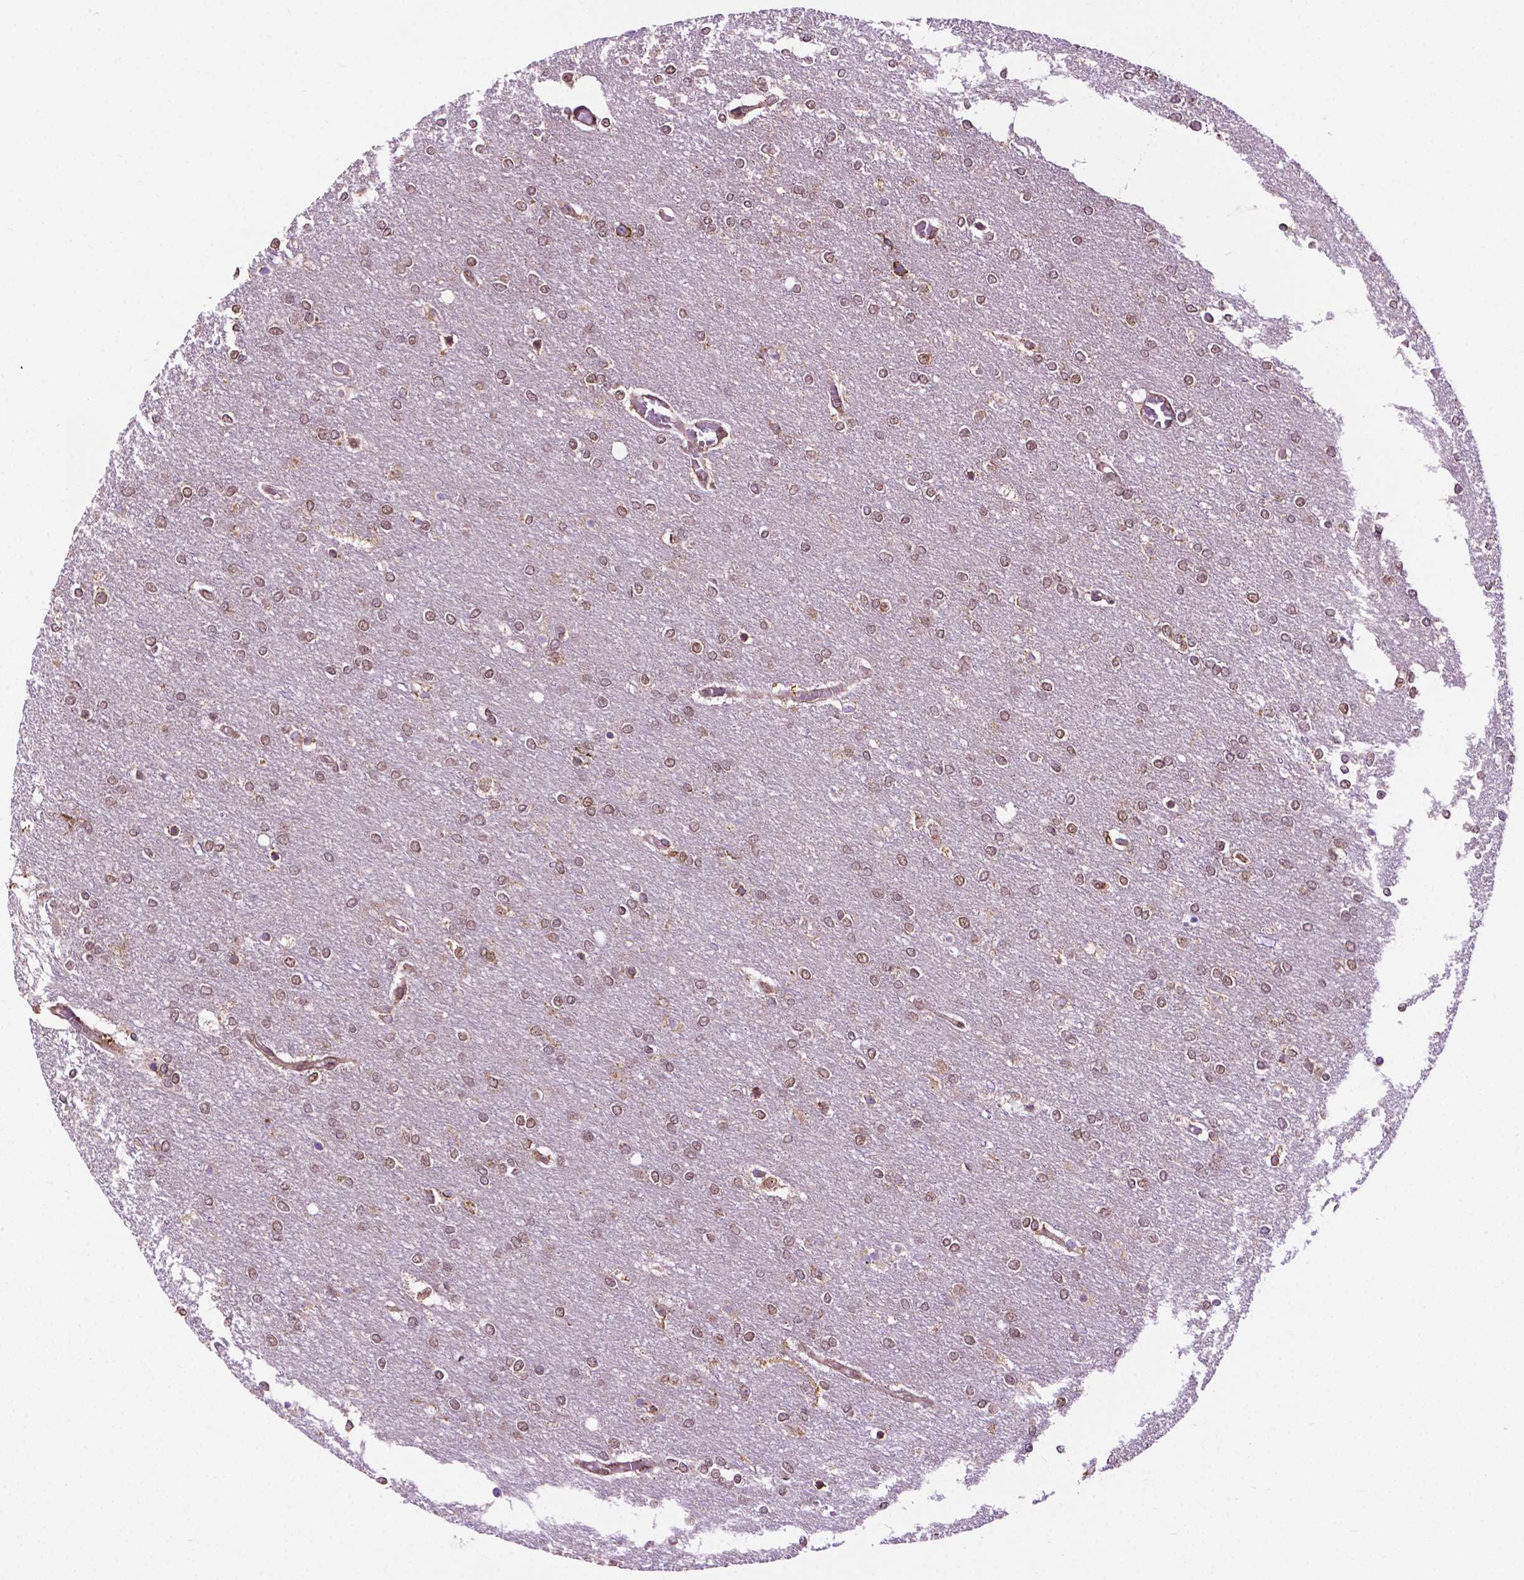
{"staining": {"intensity": "moderate", "quantity": ">75%", "location": "cytoplasmic/membranous"}, "tissue": "glioma", "cell_type": "Tumor cells", "image_type": "cancer", "snomed": [{"axis": "morphology", "description": "Glioma, malignant, High grade"}, {"axis": "topography", "description": "Brain"}], "caption": "This image shows IHC staining of human glioma, with medium moderate cytoplasmic/membranous positivity in about >75% of tumor cells.", "gene": "GANAB", "patient": {"sex": "female", "age": 61}}